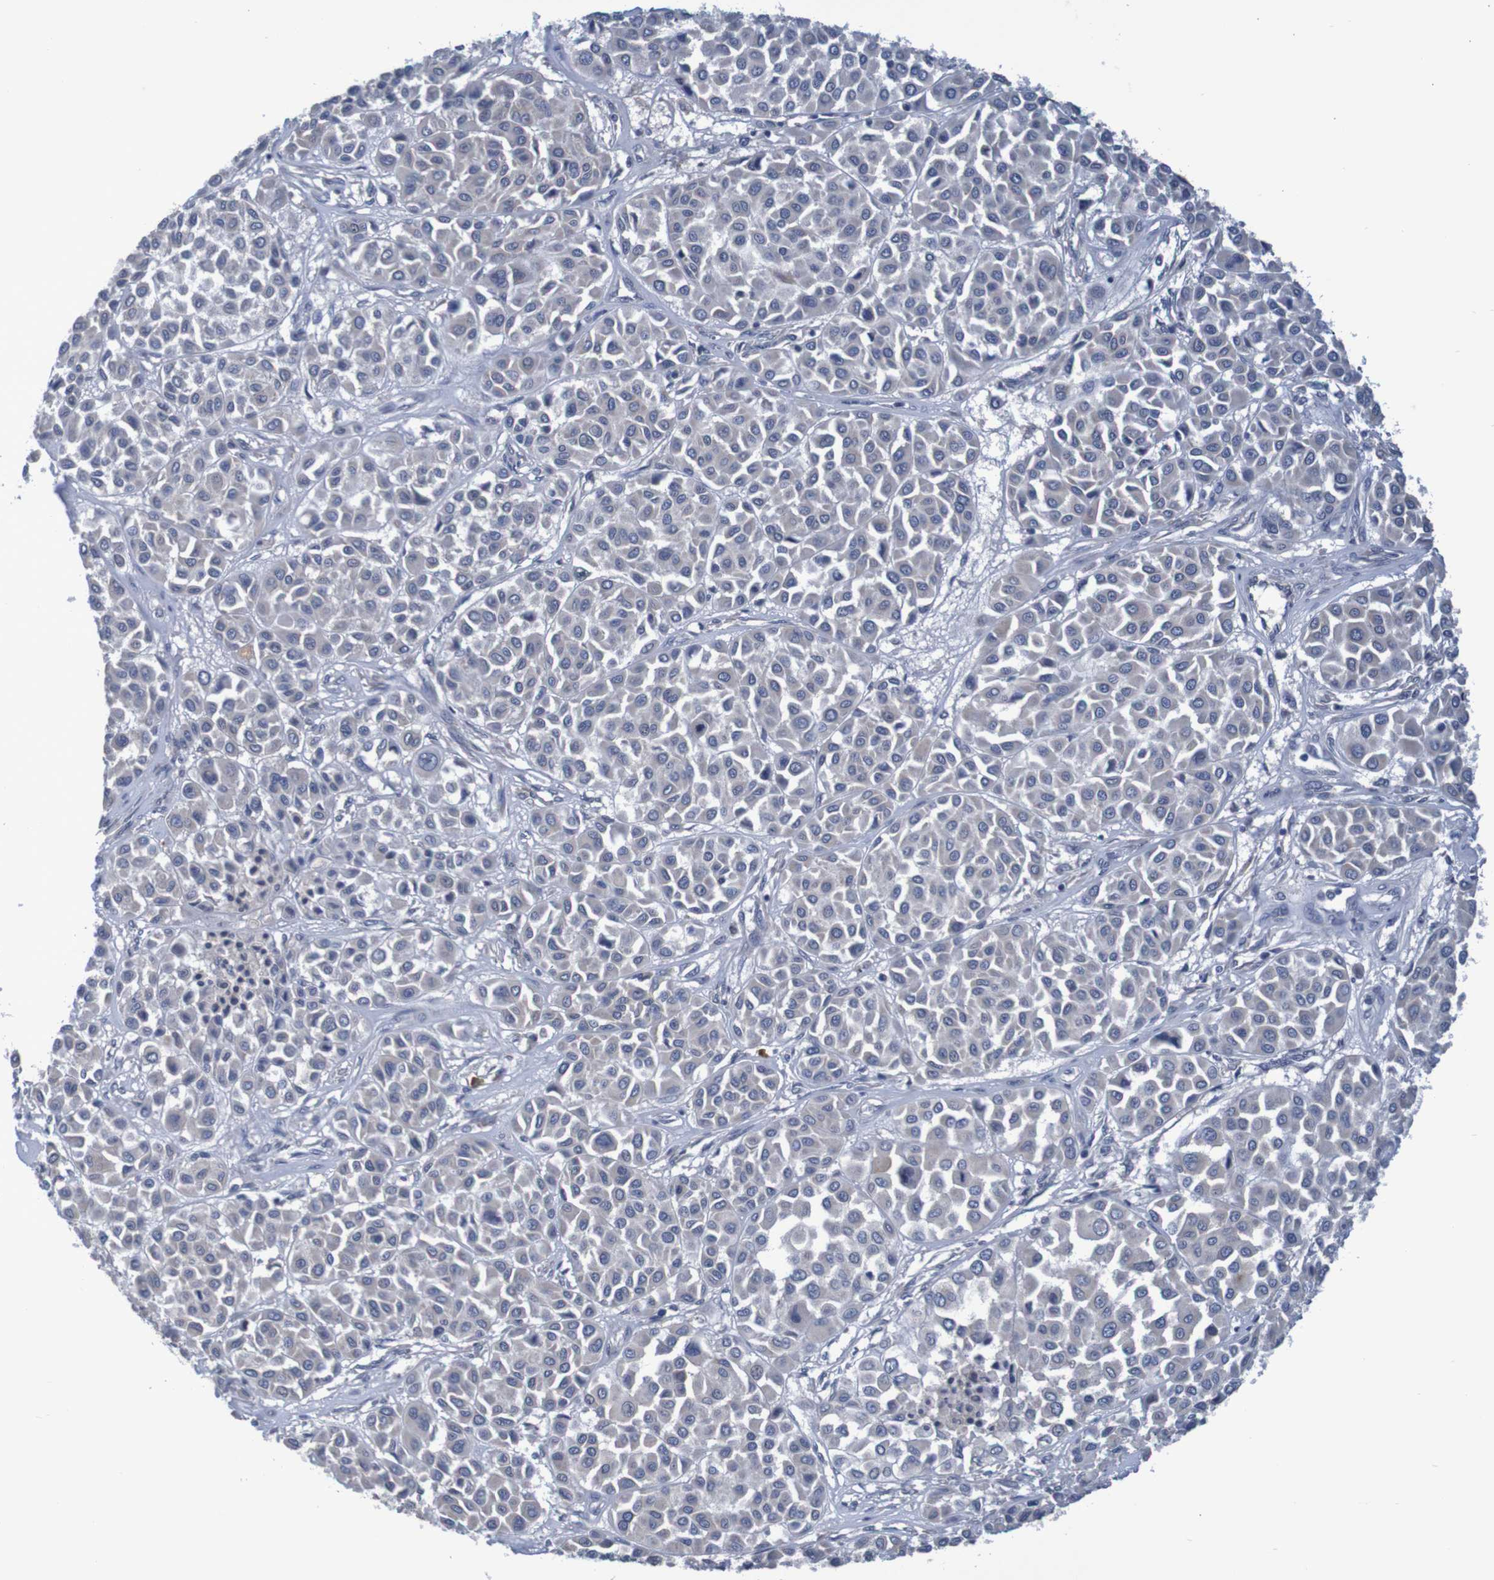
{"staining": {"intensity": "weak", "quantity": "<25%", "location": "cytoplasmic/membranous"}, "tissue": "melanoma", "cell_type": "Tumor cells", "image_type": "cancer", "snomed": [{"axis": "morphology", "description": "Malignant melanoma, Metastatic site"}, {"axis": "topography", "description": "Soft tissue"}], "caption": "Malignant melanoma (metastatic site) stained for a protein using IHC exhibits no expression tumor cells.", "gene": "LTA", "patient": {"sex": "male", "age": 41}}